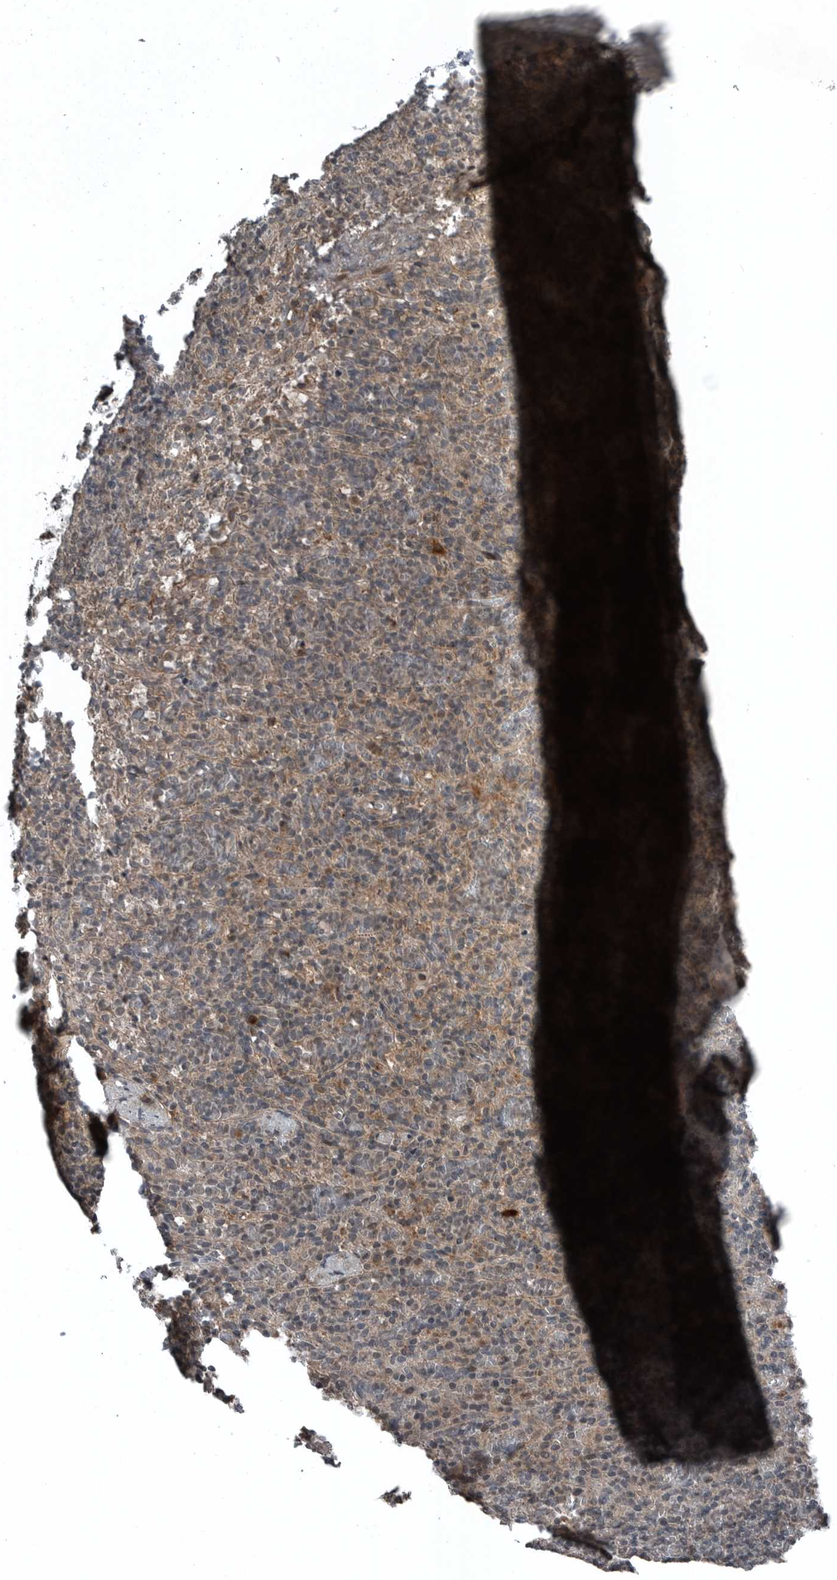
{"staining": {"intensity": "weak", "quantity": "<25%", "location": "nuclear"}, "tissue": "spleen", "cell_type": "Cells in red pulp", "image_type": "normal", "snomed": [{"axis": "morphology", "description": "Normal tissue, NOS"}, {"axis": "topography", "description": "Spleen"}], "caption": "DAB (3,3'-diaminobenzidine) immunohistochemical staining of normal human spleen exhibits no significant staining in cells in red pulp. (Immunohistochemistry, brightfield microscopy, high magnification).", "gene": "GAK", "patient": {"sex": "female", "age": 74}}